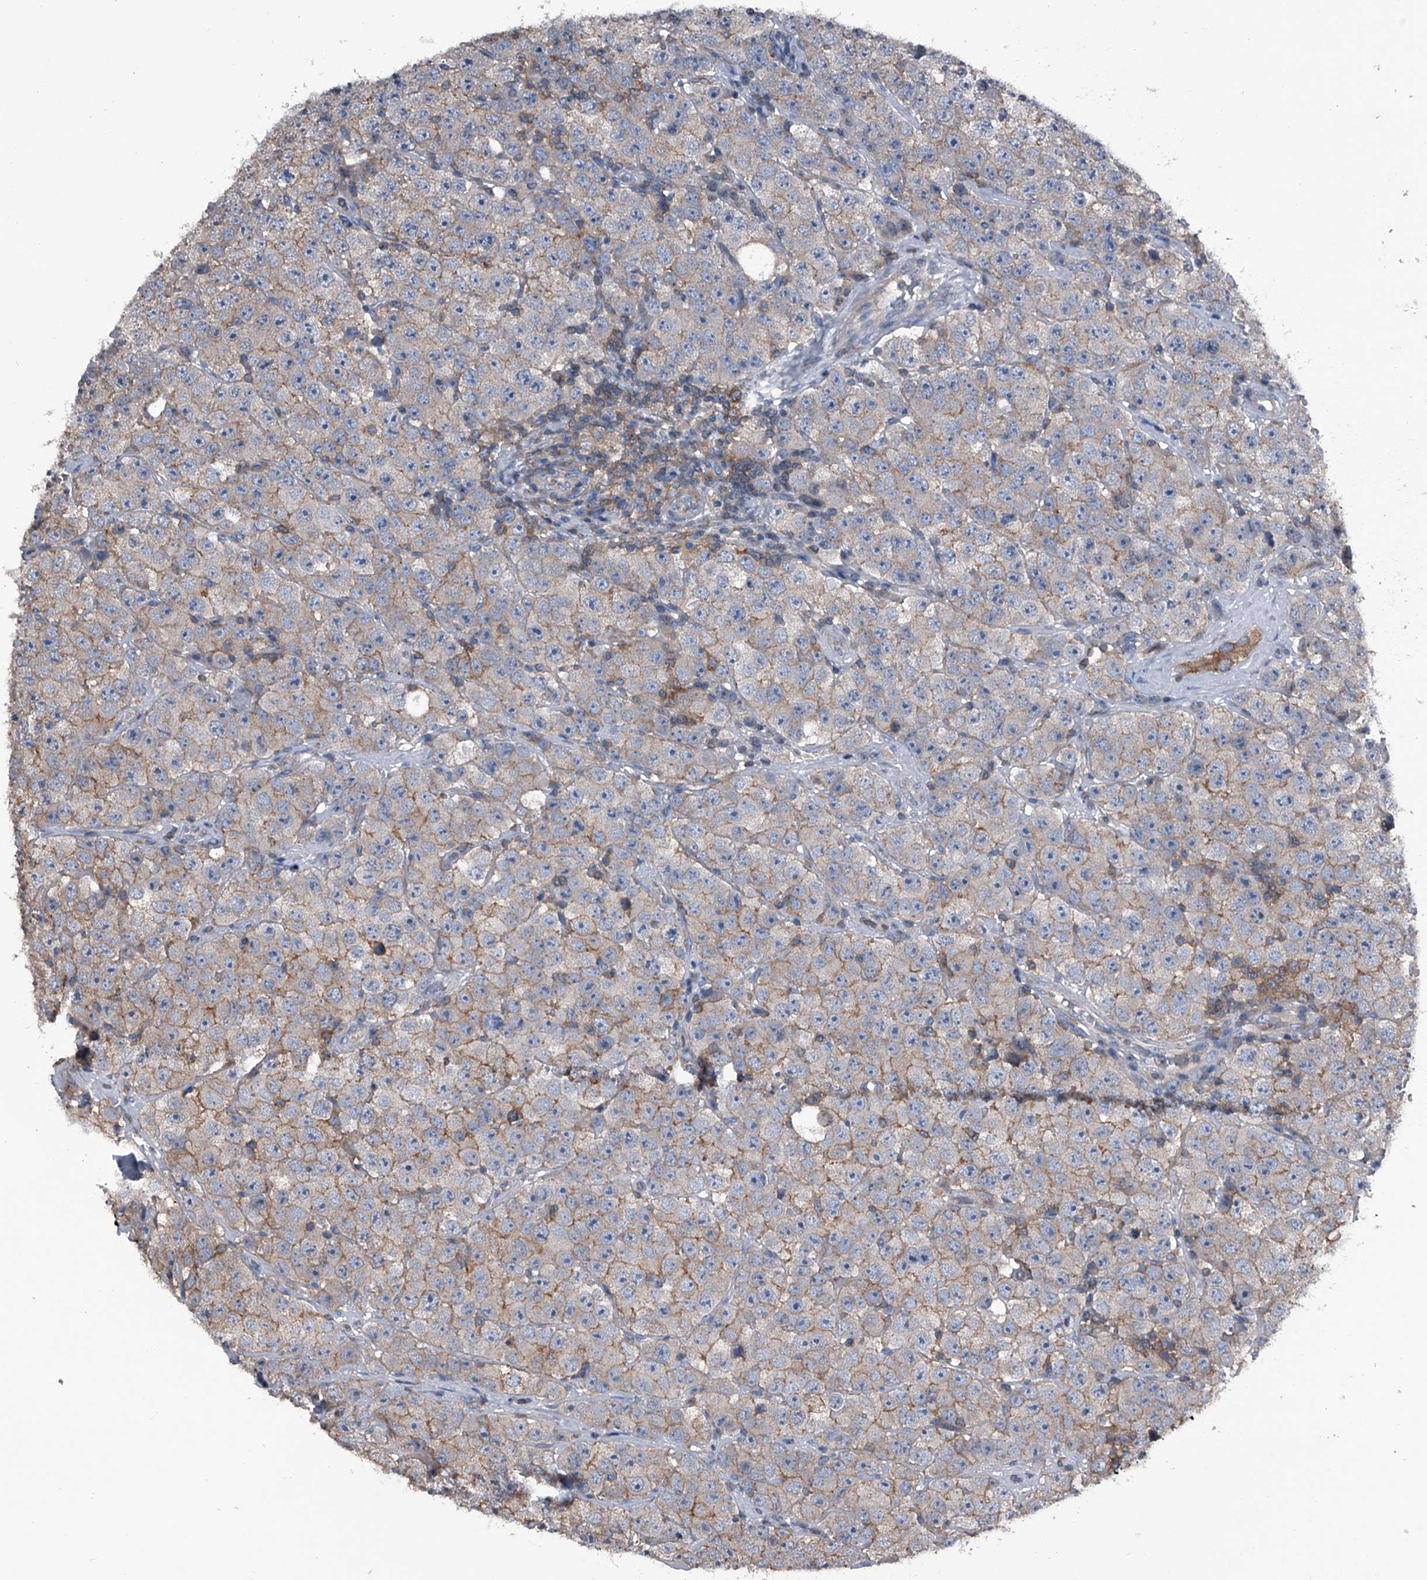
{"staining": {"intensity": "weak", "quantity": "25%-75%", "location": "cytoplasmic/membranous"}, "tissue": "testis cancer", "cell_type": "Tumor cells", "image_type": "cancer", "snomed": [{"axis": "morphology", "description": "Seminoma, NOS"}, {"axis": "topography", "description": "Testis"}], "caption": "Testis cancer (seminoma) was stained to show a protein in brown. There is low levels of weak cytoplasmic/membranous positivity in about 25%-75% of tumor cells.", "gene": "PIP5K1A", "patient": {"sex": "male", "age": 28}}